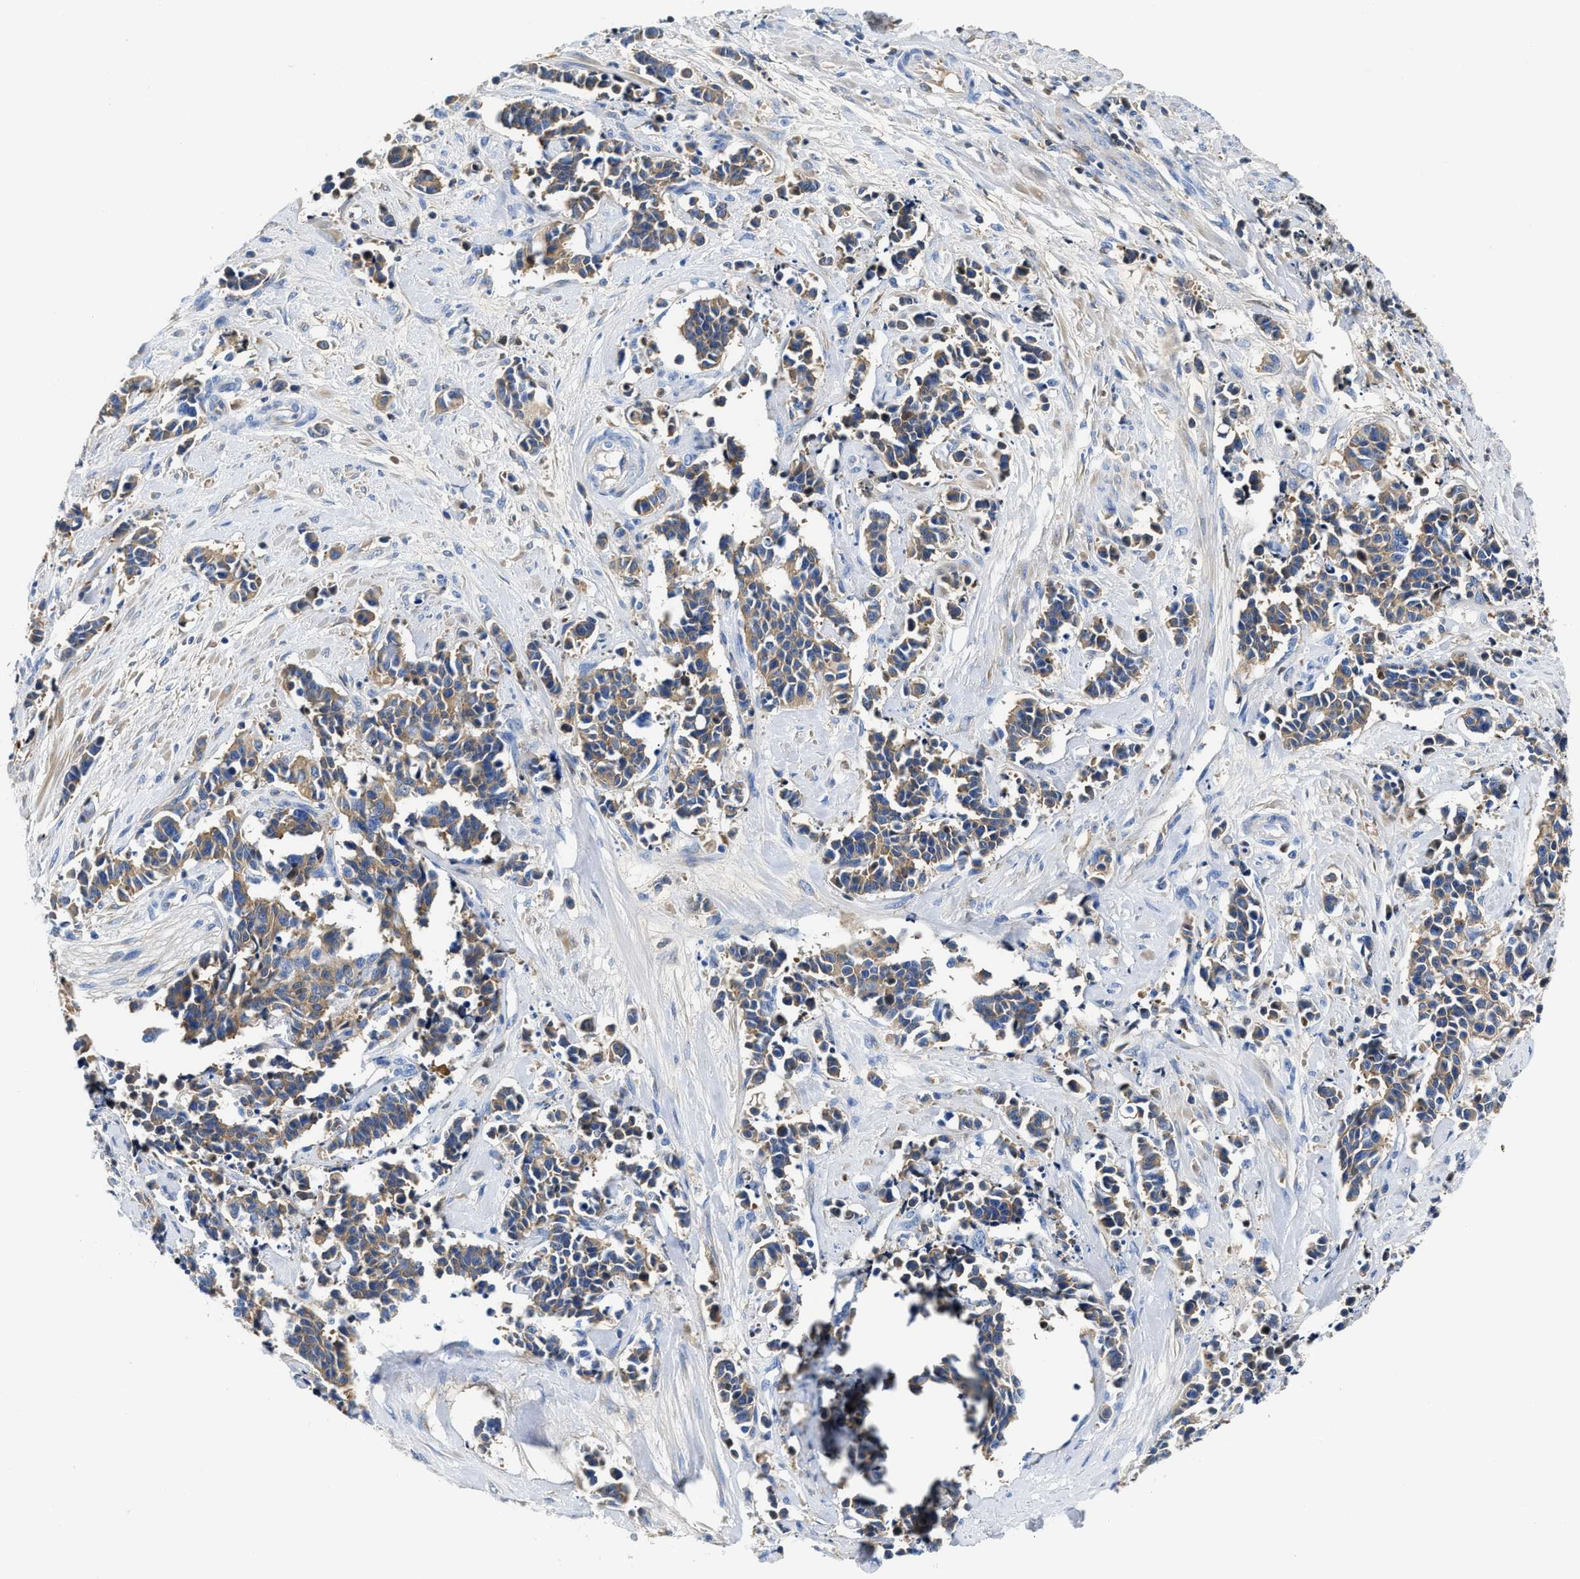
{"staining": {"intensity": "moderate", "quantity": ">75%", "location": "cytoplasmic/membranous"}, "tissue": "cervical cancer", "cell_type": "Tumor cells", "image_type": "cancer", "snomed": [{"axis": "morphology", "description": "Squamous cell carcinoma, NOS"}, {"axis": "topography", "description": "Cervix"}], "caption": "Protein expression analysis of human cervical cancer (squamous cell carcinoma) reveals moderate cytoplasmic/membranous expression in about >75% of tumor cells.", "gene": "GC", "patient": {"sex": "female", "age": 35}}